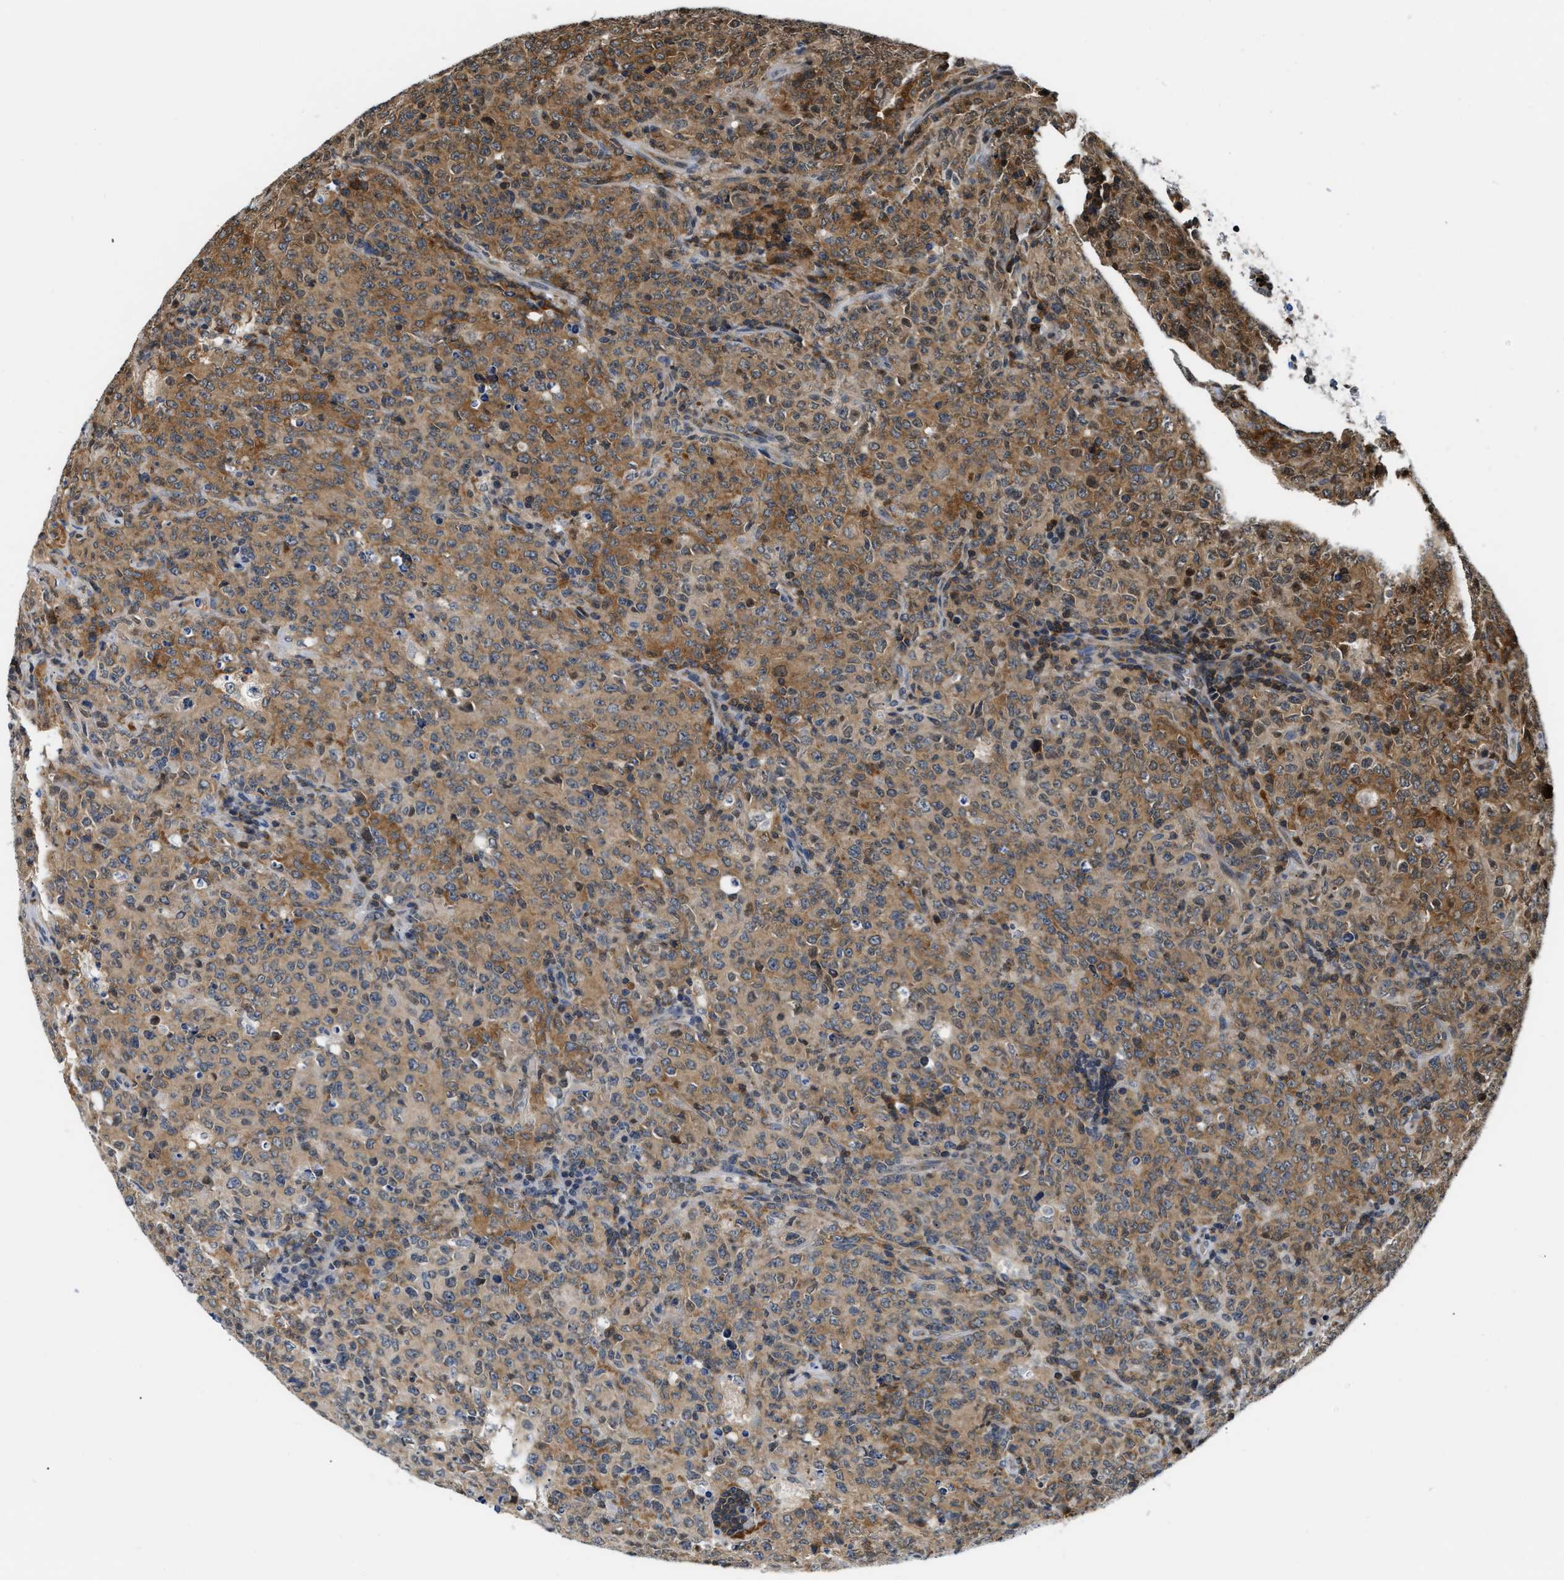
{"staining": {"intensity": "moderate", "quantity": ">75%", "location": "cytoplasmic/membranous"}, "tissue": "lymphoma", "cell_type": "Tumor cells", "image_type": "cancer", "snomed": [{"axis": "morphology", "description": "Malignant lymphoma, non-Hodgkin's type, High grade"}, {"axis": "topography", "description": "Tonsil"}], "caption": "Lymphoma was stained to show a protein in brown. There is medium levels of moderate cytoplasmic/membranous positivity in about >75% of tumor cells.", "gene": "STK10", "patient": {"sex": "female", "age": 36}}